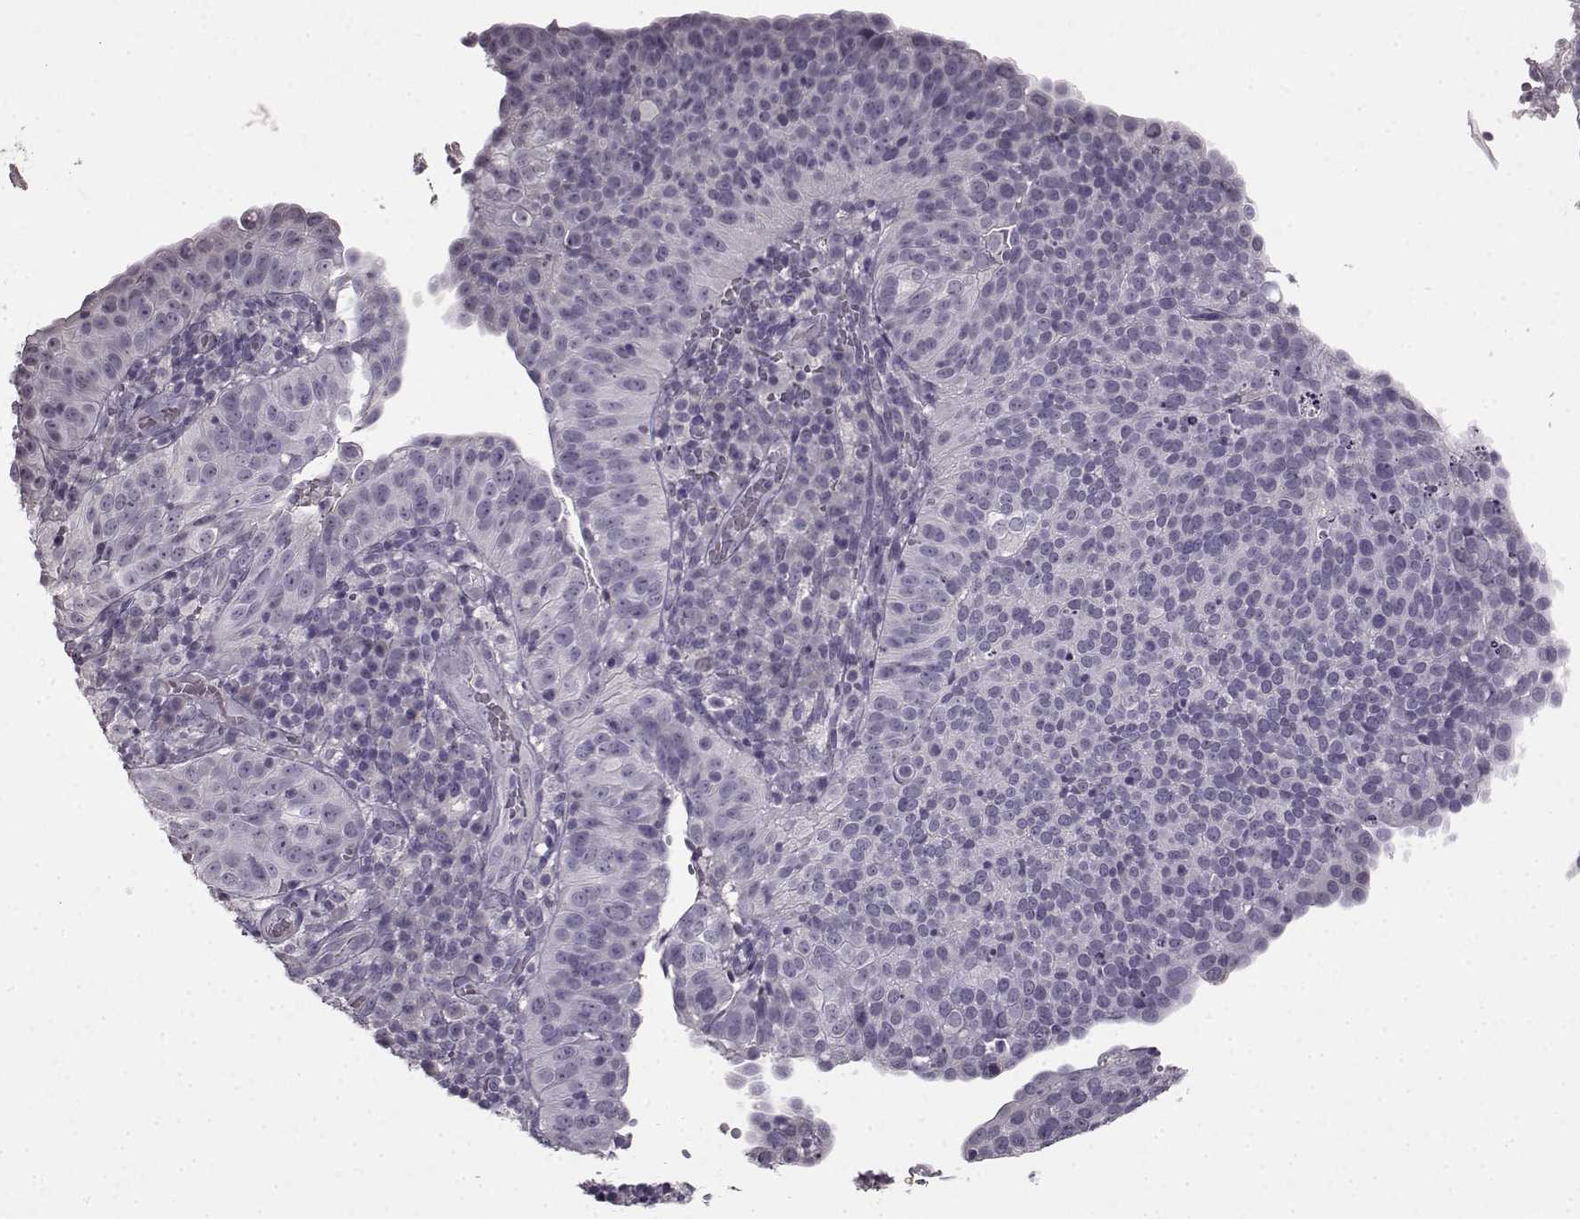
{"staining": {"intensity": "negative", "quantity": "none", "location": "none"}, "tissue": "cervical cancer", "cell_type": "Tumor cells", "image_type": "cancer", "snomed": [{"axis": "morphology", "description": "Squamous cell carcinoma, NOS"}, {"axis": "topography", "description": "Cervix"}], "caption": "Tumor cells show no significant protein positivity in squamous cell carcinoma (cervical). (IHC, brightfield microscopy, high magnification).", "gene": "LHB", "patient": {"sex": "female", "age": 39}}